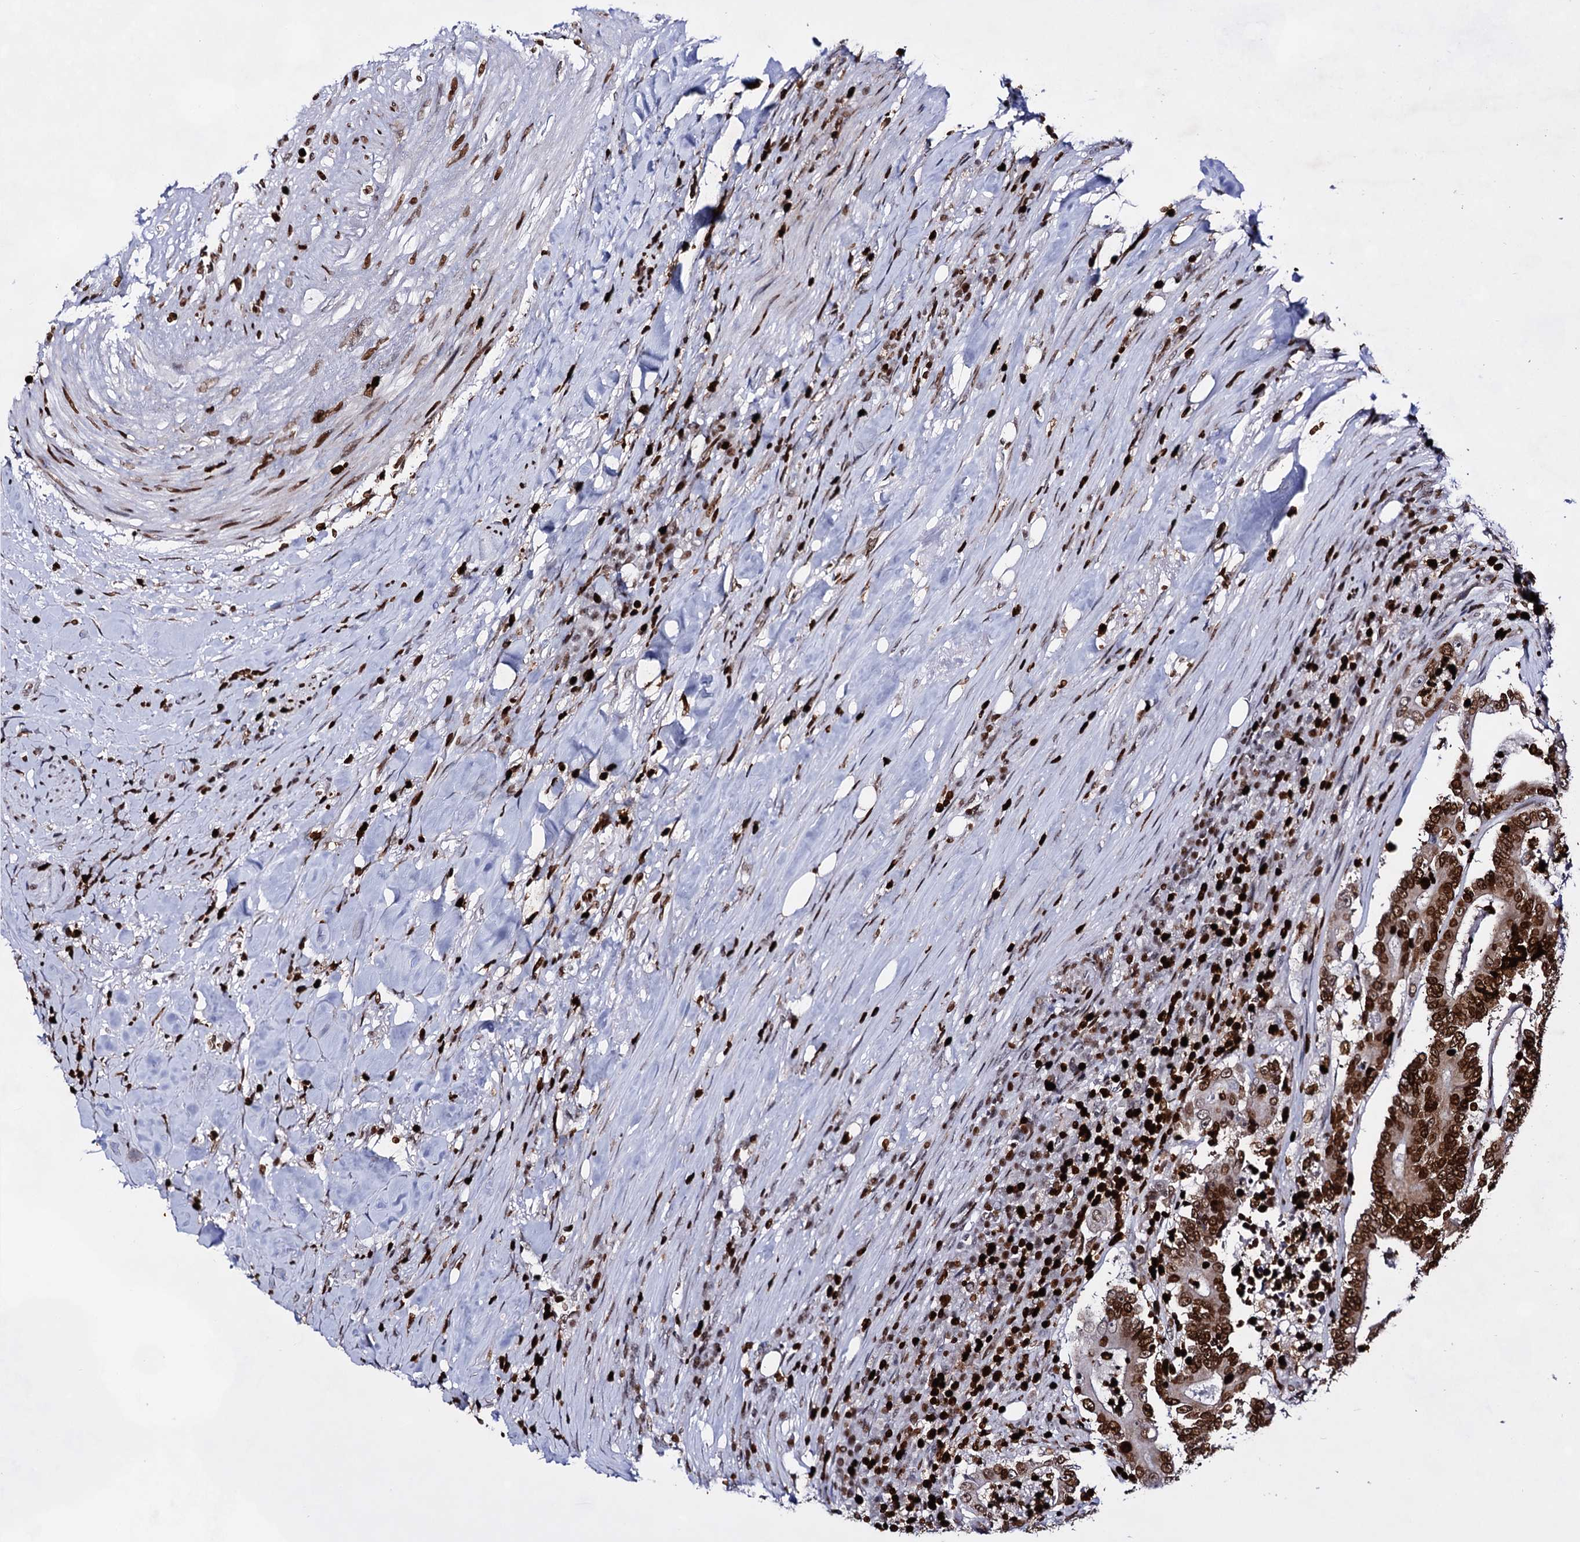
{"staining": {"intensity": "strong", "quantity": ">75%", "location": "nuclear"}, "tissue": "colorectal cancer", "cell_type": "Tumor cells", "image_type": "cancer", "snomed": [{"axis": "morphology", "description": "Adenocarcinoma, NOS"}, {"axis": "topography", "description": "Colon"}], "caption": "Immunohistochemical staining of colorectal adenocarcinoma reveals strong nuclear protein staining in about >75% of tumor cells.", "gene": "HMGB2", "patient": {"sex": "male", "age": 83}}